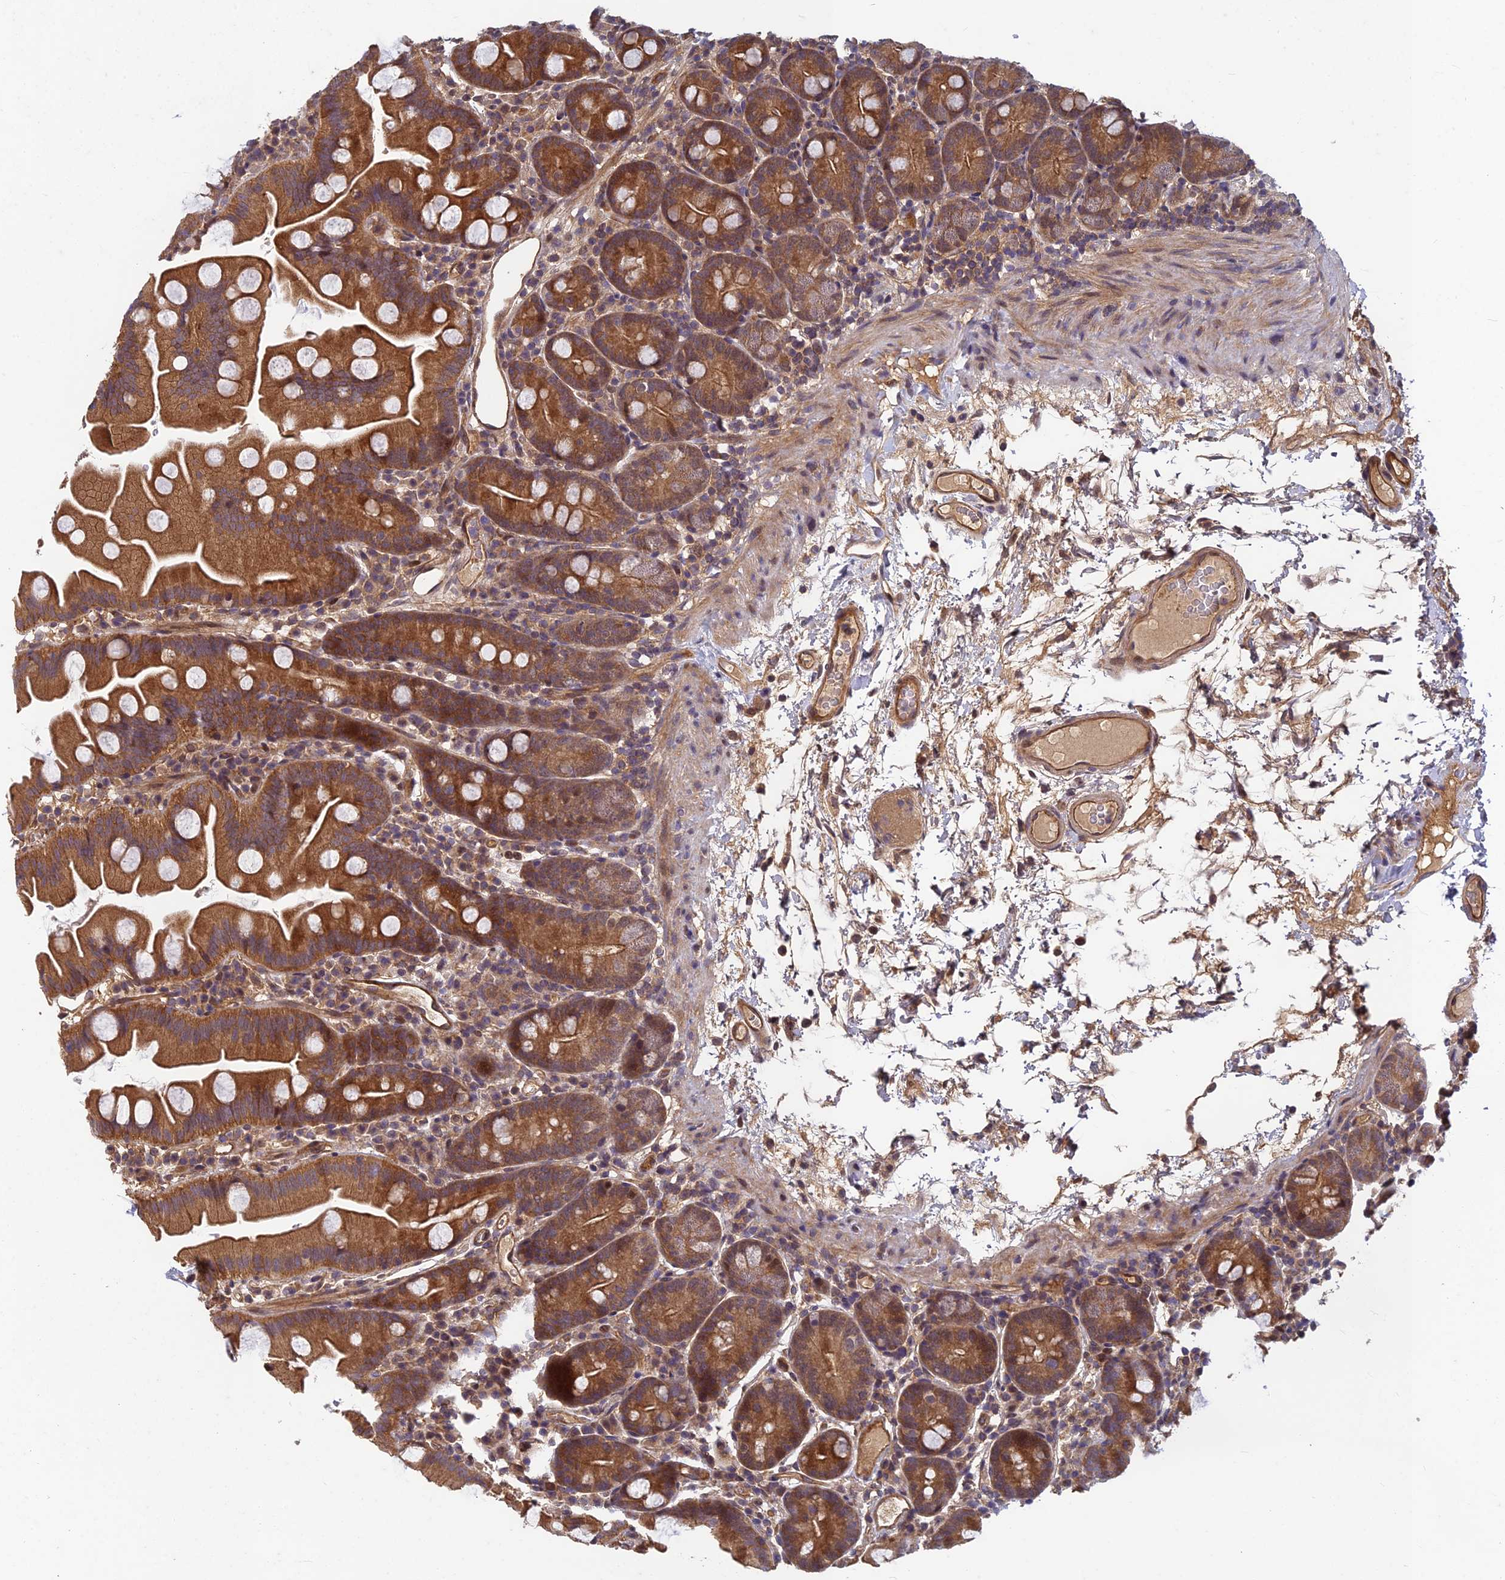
{"staining": {"intensity": "moderate", "quantity": ">75%", "location": "cytoplasmic/membranous"}, "tissue": "small intestine", "cell_type": "Glandular cells", "image_type": "normal", "snomed": [{"axis": "morphology", "description": "Normal tissue, NOS"}, {"axis": "topography", "description": "Small intestine"}], "caption": "Benign small intestine displays moderate cytoplasmic/membranous staining in about >75% of glandular cells (Brightfield microscopy of DAB IHC at high magnification)..", "gene": "PIKFYVE", "patient": {"sex": "female", "age": 68}}